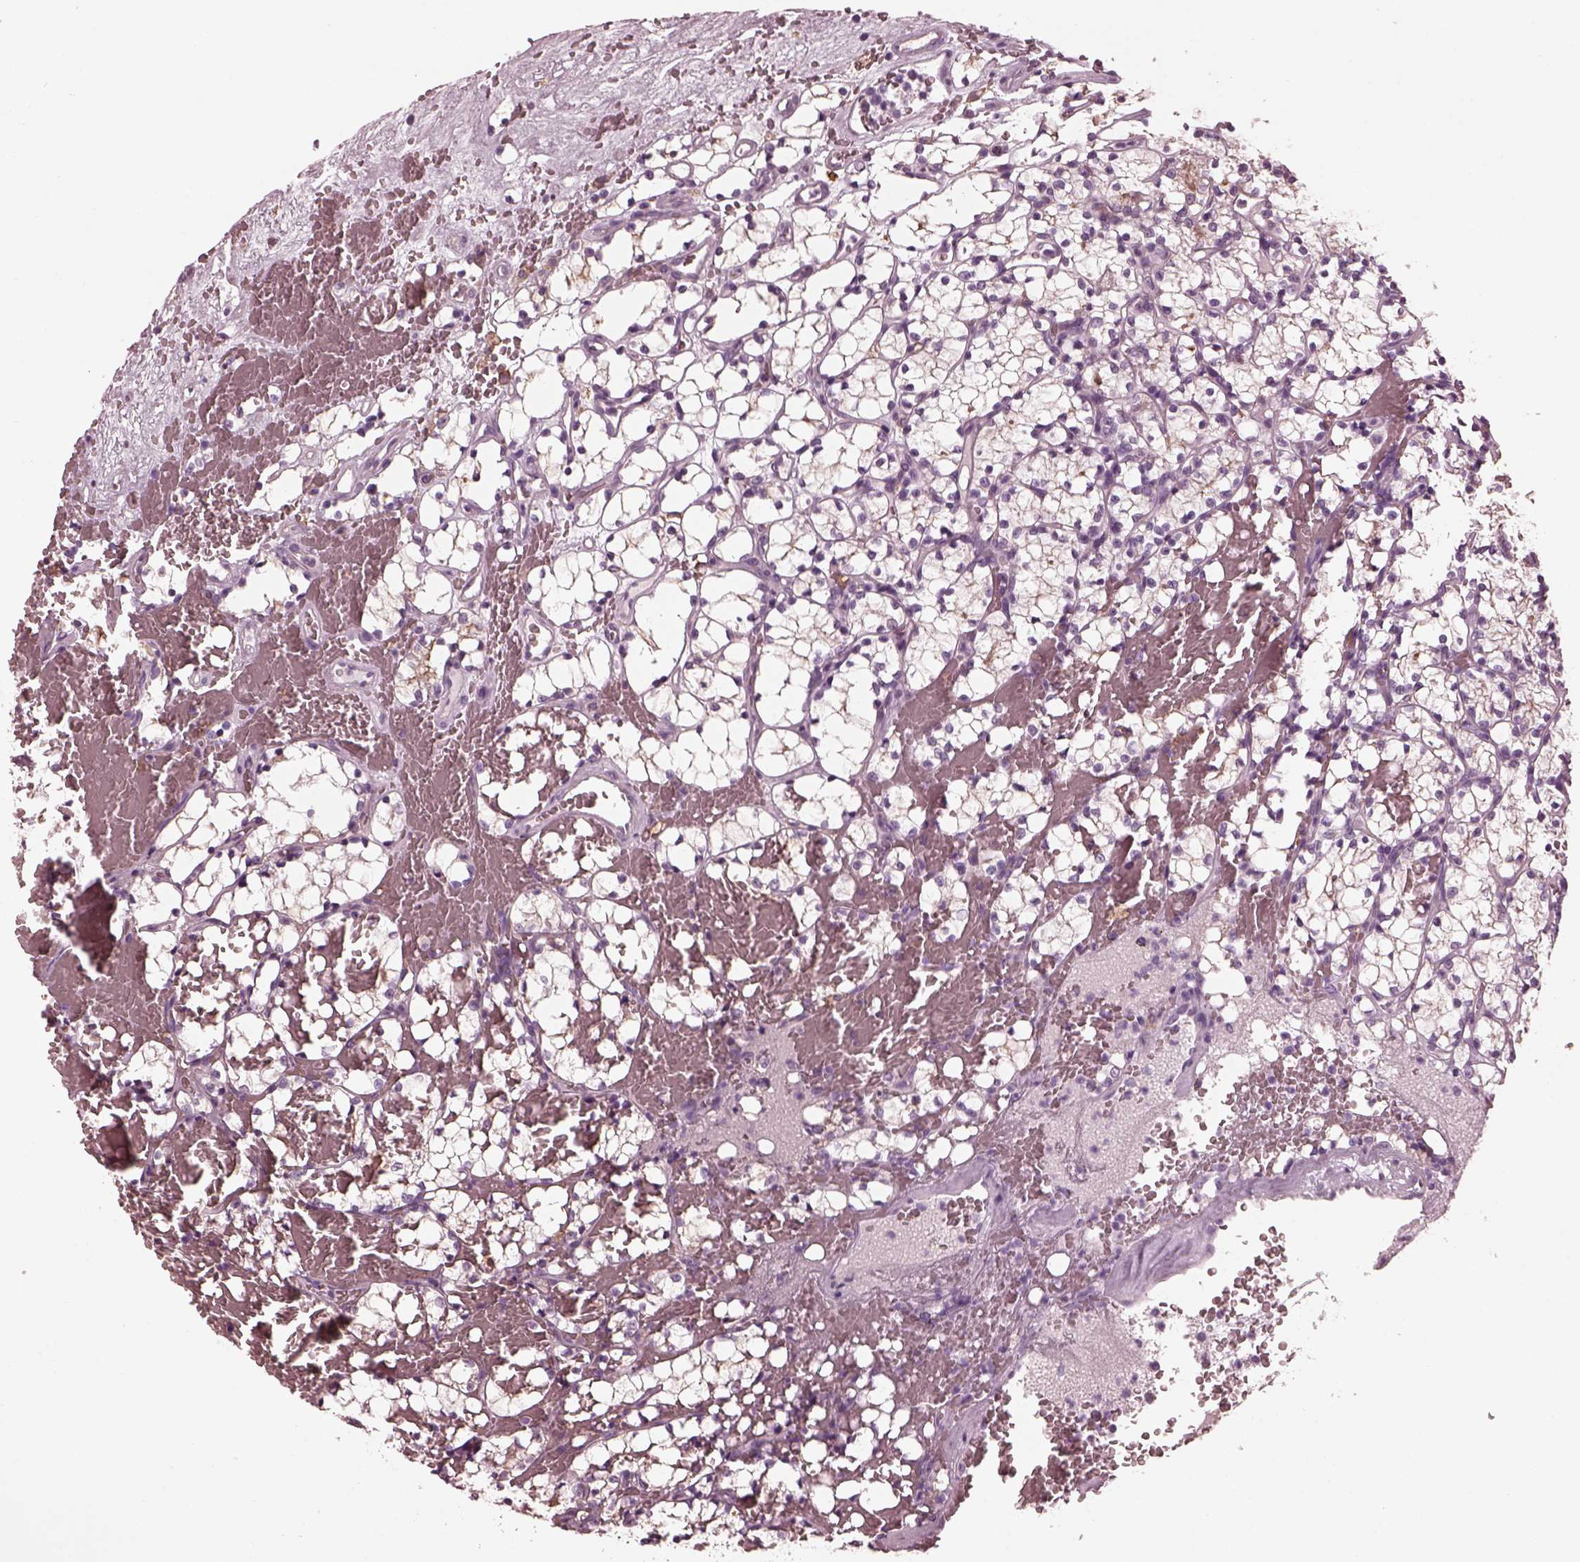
{"staining": {"intensity": "negative", "quantity": "none", "location": "none"}, "tissue": "renal cancer", "cell_type": "Tumor cells", "image_type": "cancer", "snomed": [{"axis": "morphology", "description": "Adenocarcinoma, NOS"}, {"axis": "topography", "description": "Kidney"}], "caption": "A photomicrograph of renal adenocarcinoma stained for a protein shows no brown staining in tumor cells.", "gene": "CGA", "patient": {"sex": "female", "age": 69}}